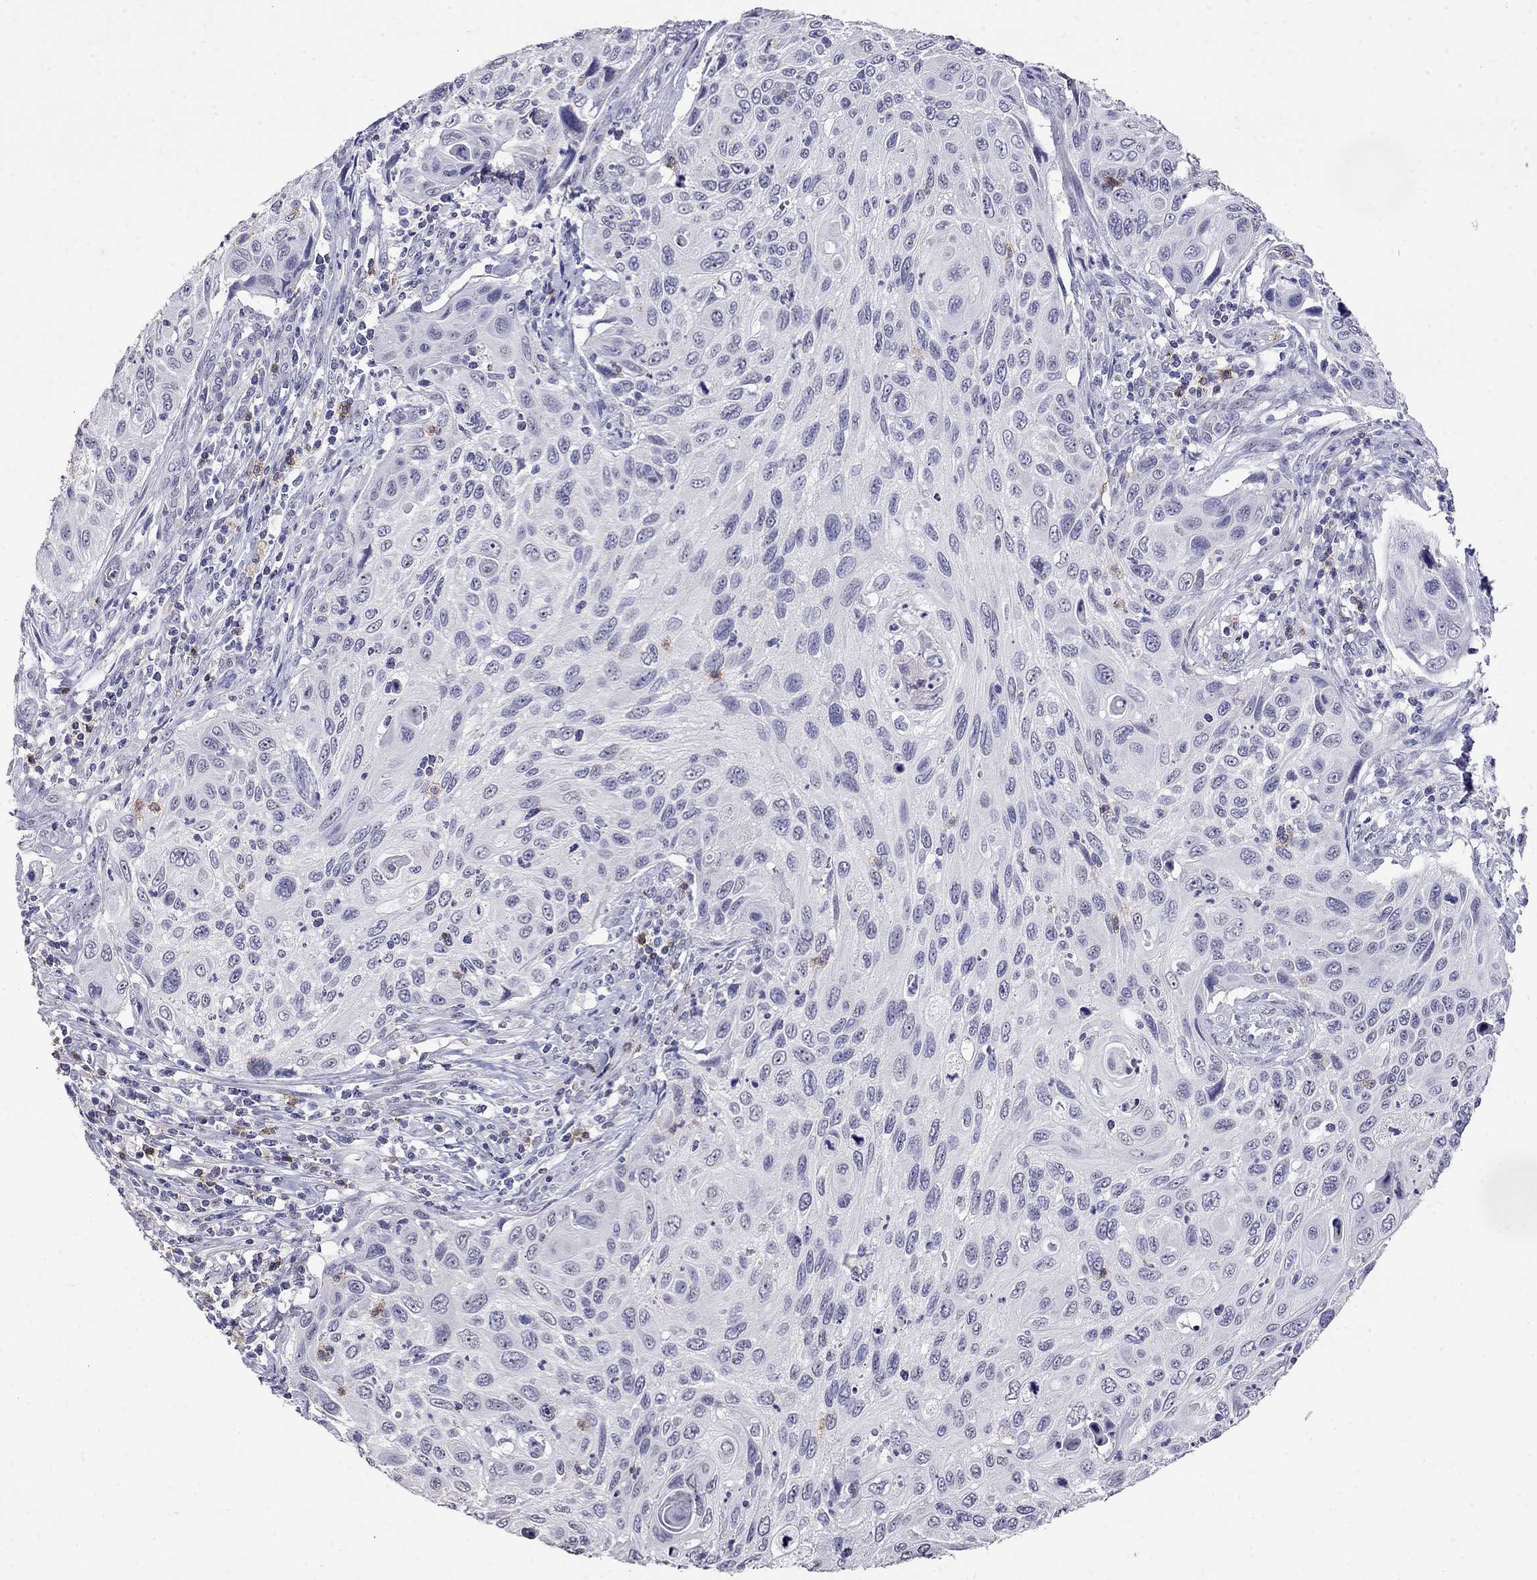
{"staining": {"intensity": "negative", "quantity": "none", "location": "none"}, "tissue": "cervical cancer", "cell_type": "Tumor cells", "image_type": "cancer", "snomed": [{"axis": "morphology", "description": "Squamous cell carcinoma, NOS"}, {"axis": "topography", "description": "Cervix"}], "caption": "The photomicrograph demonstrates no significant staining in tumor cells of squamous cell carcinoma (cervical).", "gene": "CD8B", "patient": {"sex": "female", "age": 70}}